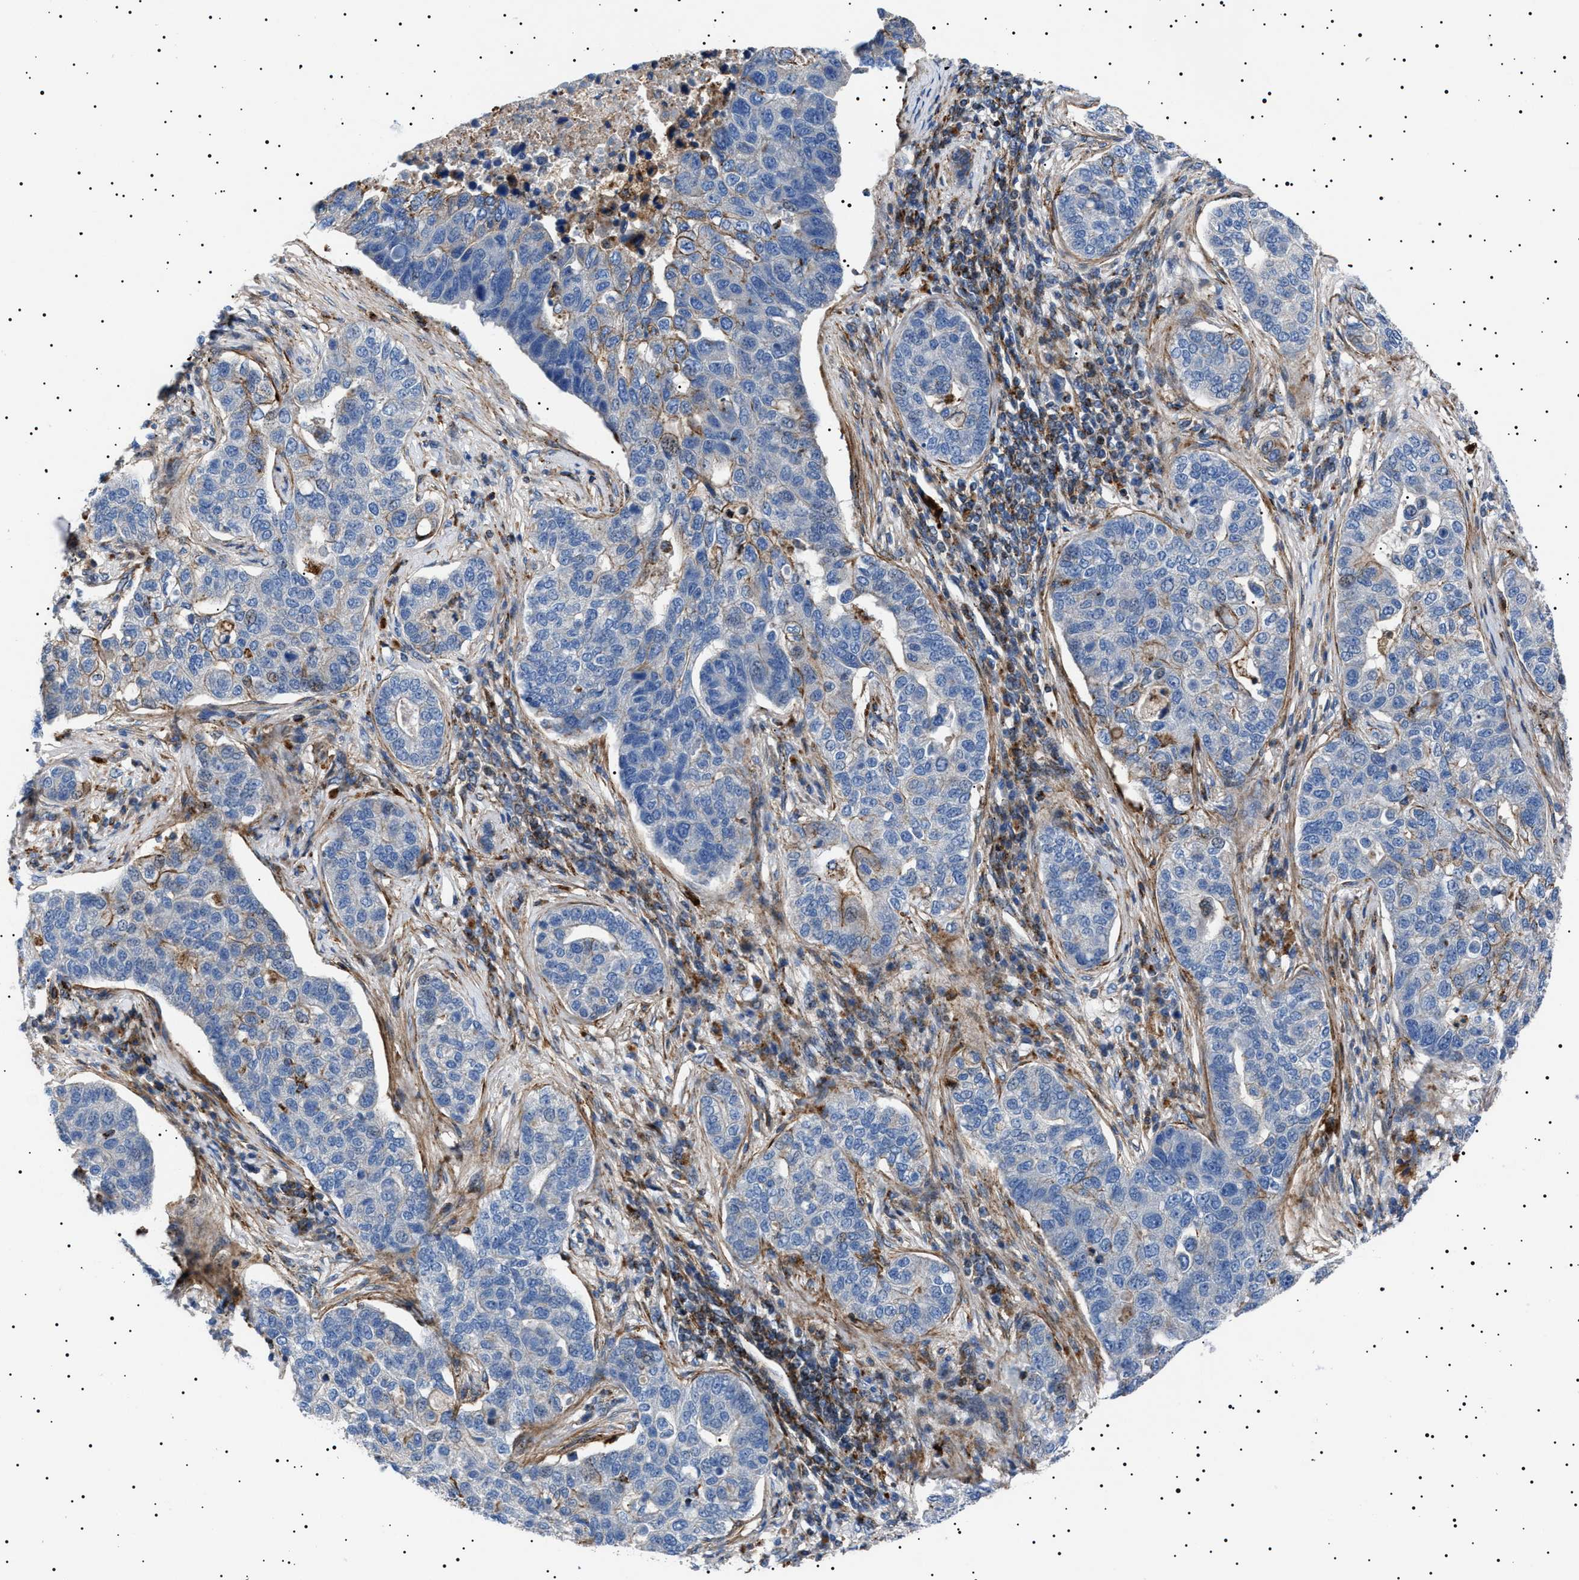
{"staining": {"intensity": "negative", "quantity": "none", "location": "none"}, "tissue": "pancreatic cancer", "cell_type": "Tumor cells", "image_type": "cancer", "snomed": [{"axis": "morphology", "description": "Adenocarcinoma, NOS"}, {"axis": "topography", "description": "Pancreas"}], "caption": "High power microscopy micrograph of an immunohistochemistry micrograph of pancreatic adenocarcinoma, revealing no significant expression in tumor cells.", "gene": "NEU1", "patient": {"sex": "female", "age": 61}}